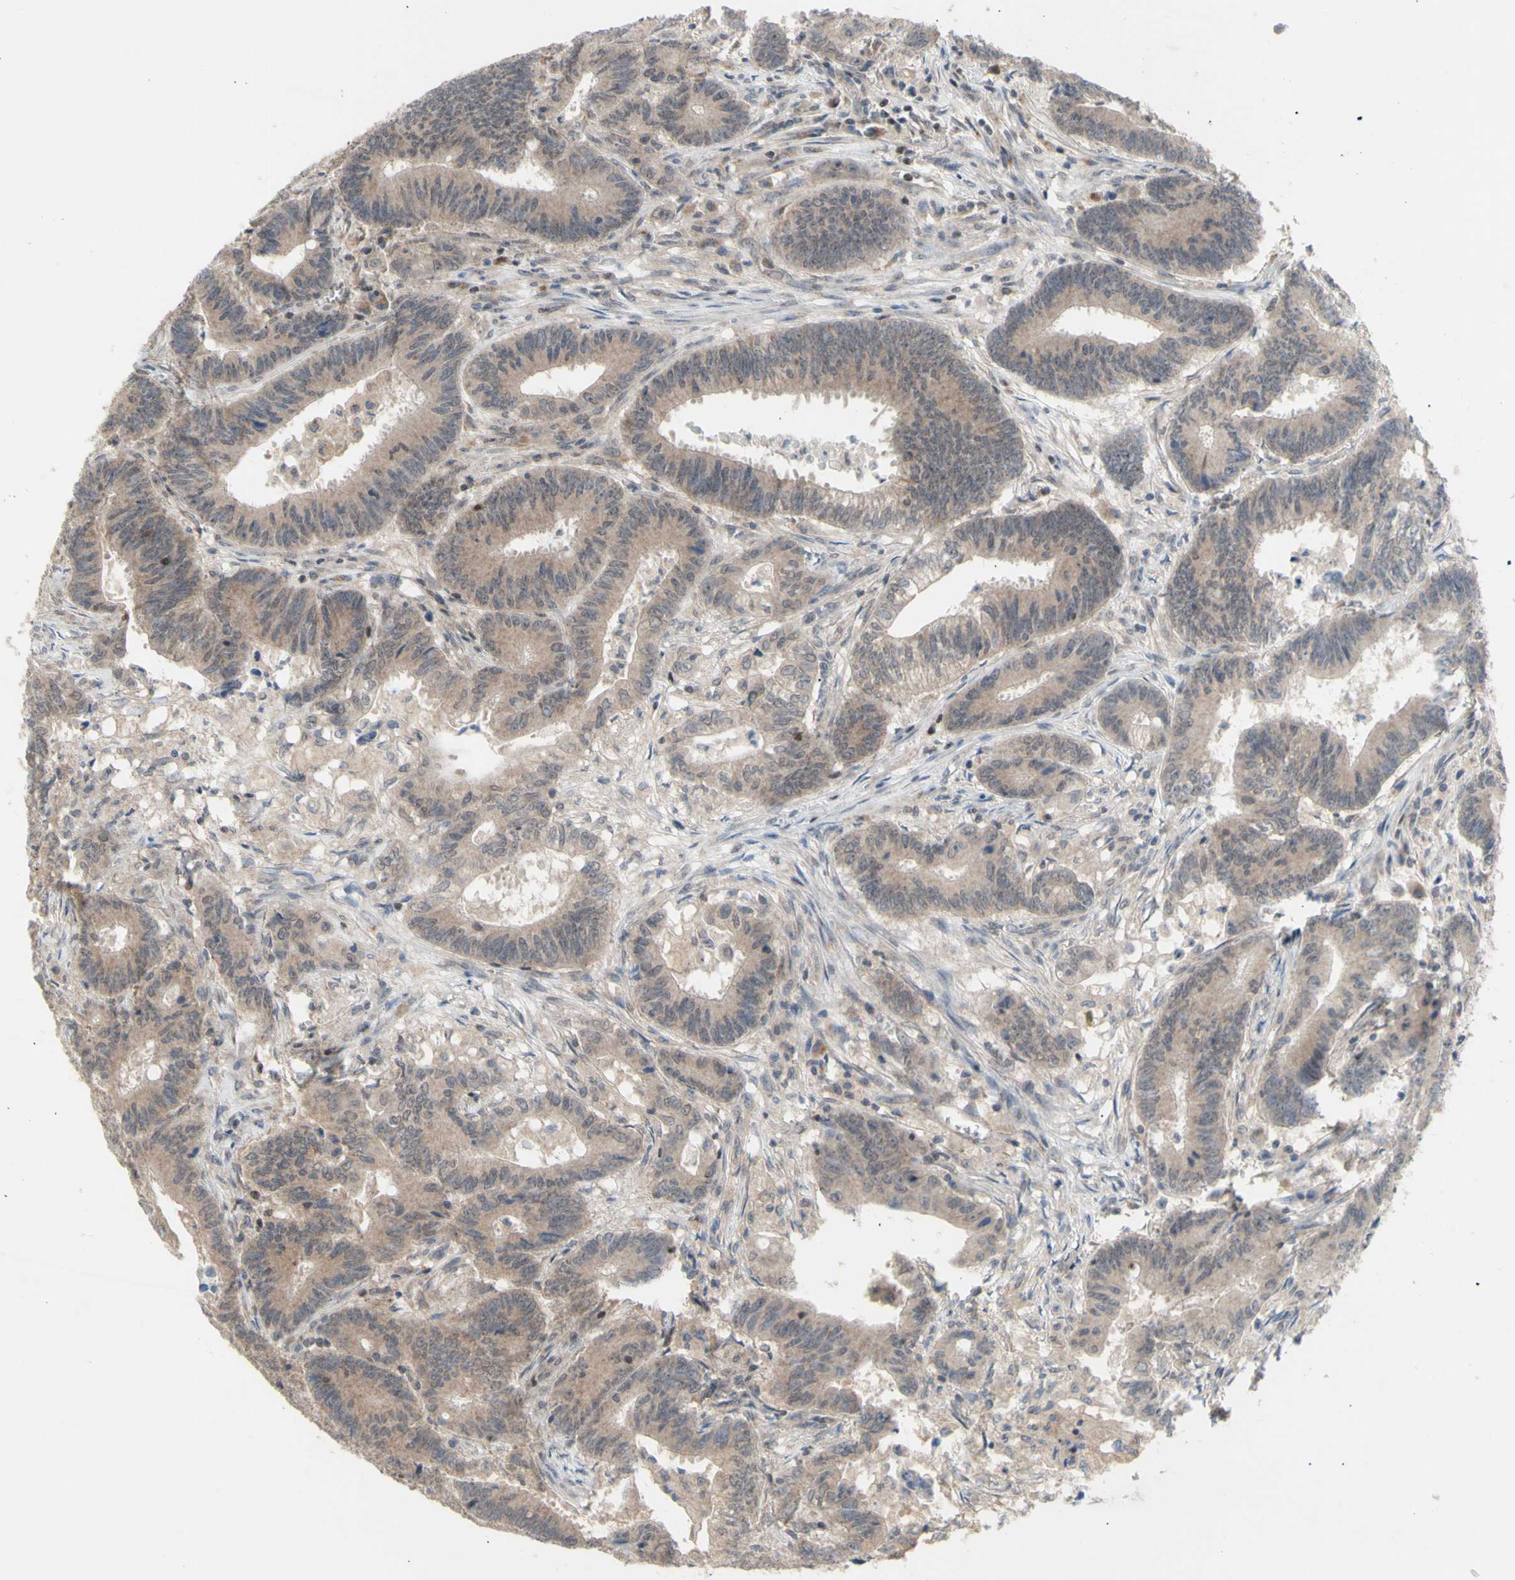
{"staining": {"intensity": "weak", "quantity": ">75%", "location": "cytoplasmic/membranous"}, "tissue": "colorectal cancer", "cell_type": "Tumor cells", "image_type": "cancer", "snomed": [{"axis": "morphology", "description": "Adenocarcinoma, NOS"}, {"axis": "topography", "description": "Colon"}], "caption": "Immunohistochemical staining of human colorectal adenocarcinoma reveals weak cytoplasmic/membranous protein staining in about >75% of tumor cells.", "gene": "NLRP1", "patient": {"sex": "male", "age": 45}}